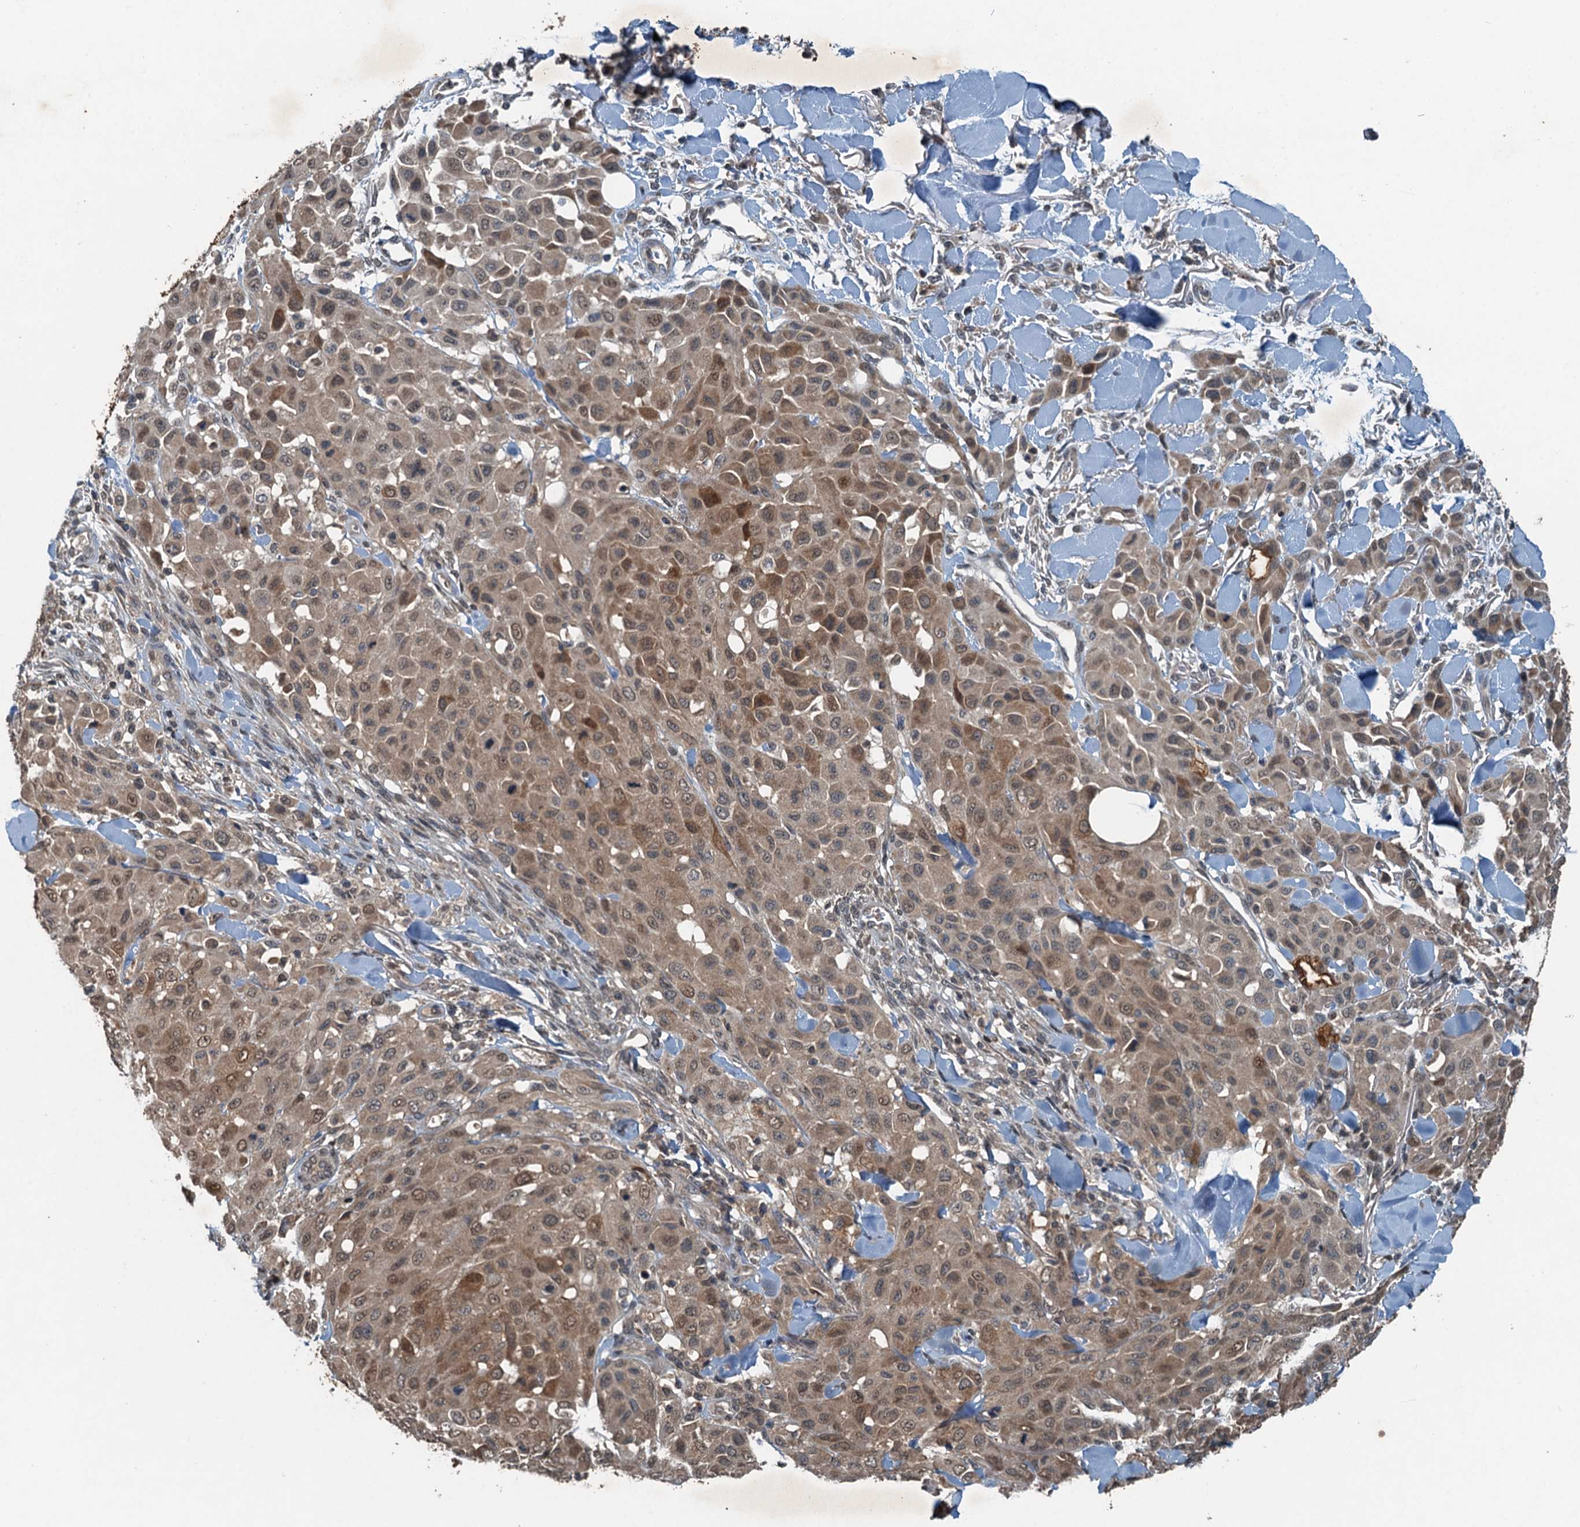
{"staining": {"intensity": "weak", "quantity": ">75%", "location": "cytoplasmic/membranous,nuclear"}, "tissue": "melanoma", "cell_type": "Tumor cells", "image_type": "cancer", "snomed": [{"axis": "morphology", "description": "Malignant melanoma, Metastatic site"}, {"axis": "topography", "description": "Skin"}], "caption": "An immunohistochemistry photomicrograph of neoplastic tissue is shown. Protein staining in brown shows weak cytoplasmic/membranous and nuclear positivity in melanoma within tumor cells. Nuclei are stained in blue.", "gene": "TCTN1", "patient": {"sex": "female", "age": 81}}